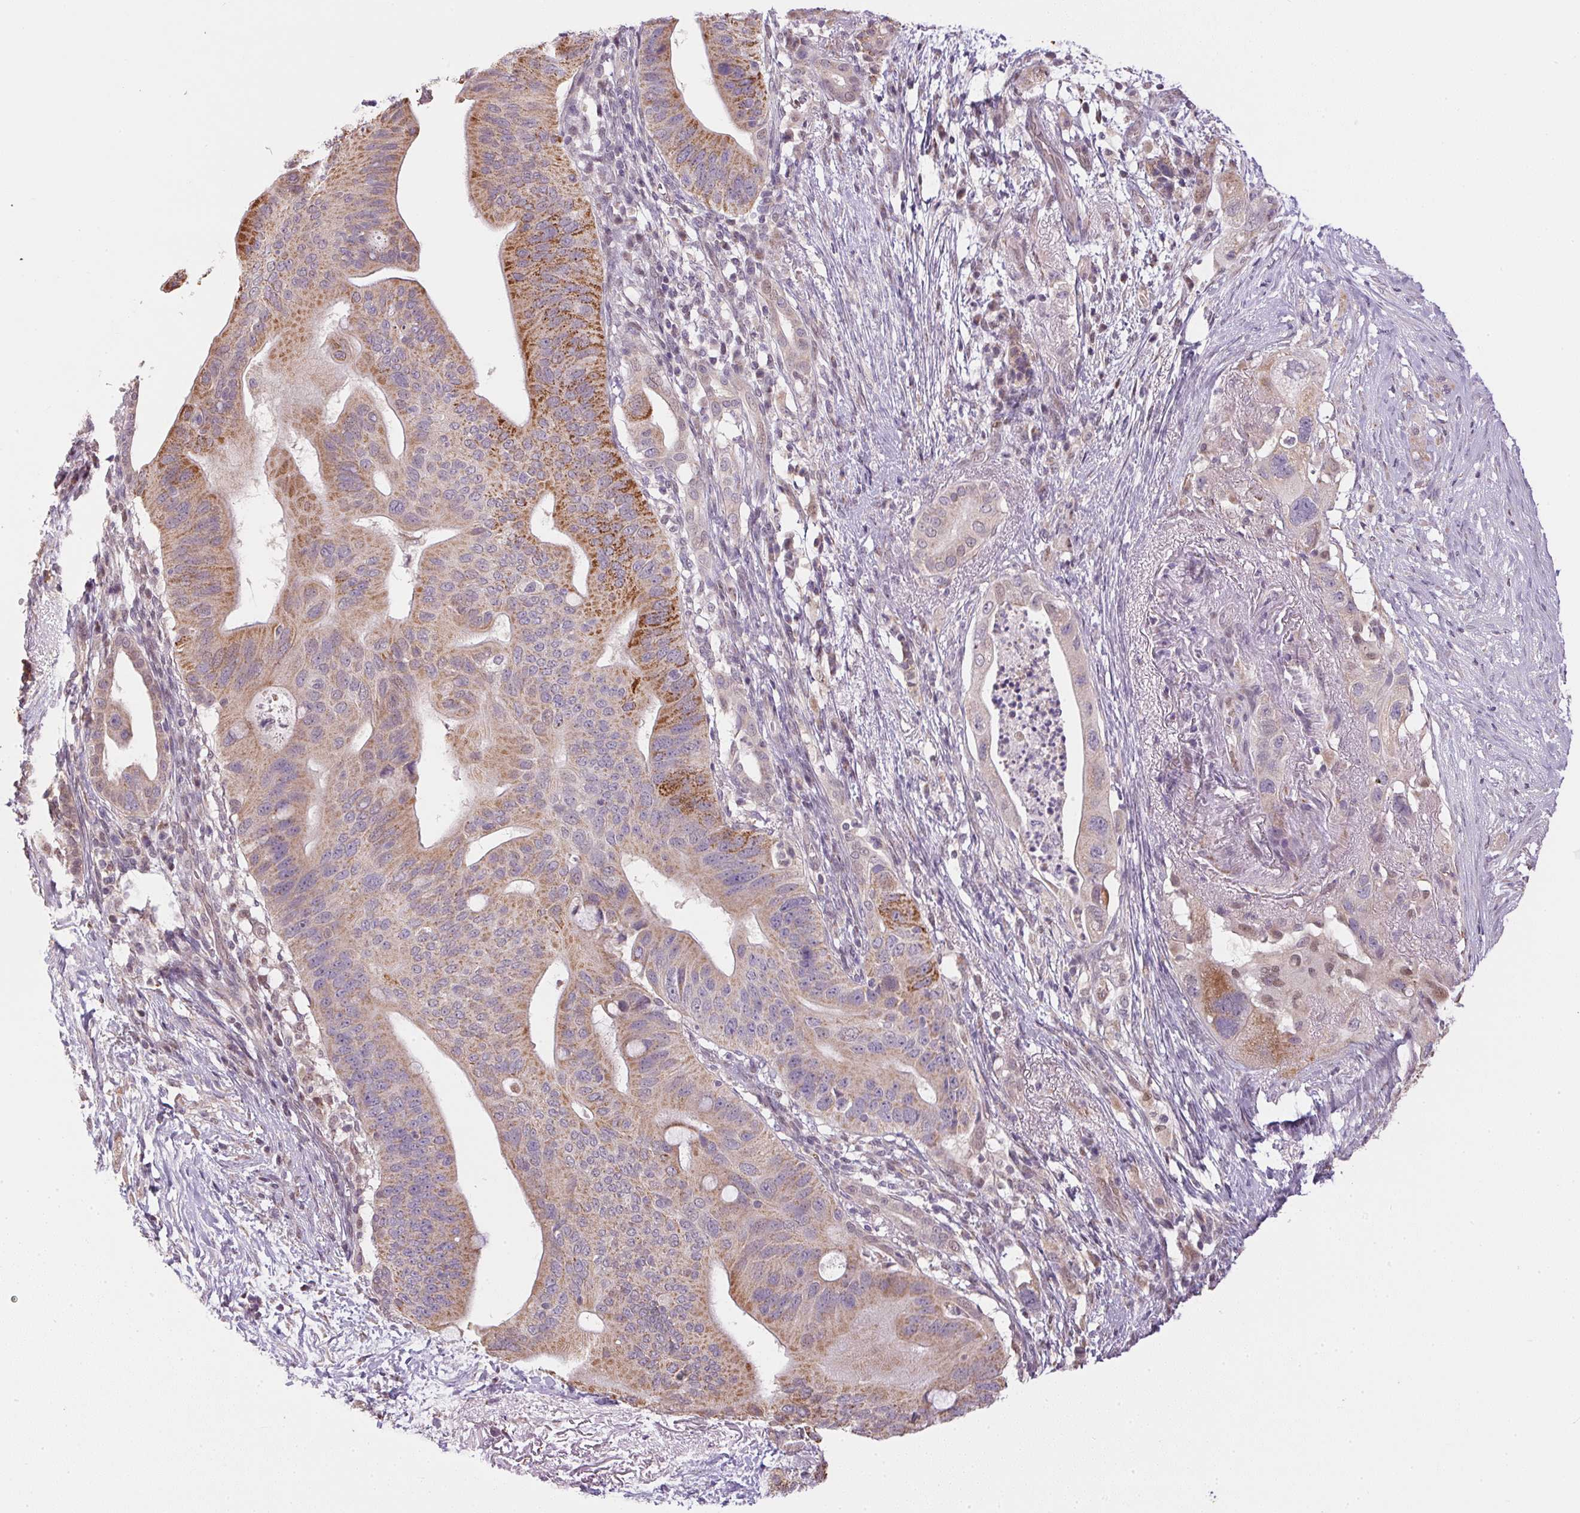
{"staining": {"intensity": "moderate", "quantity": "25%-75%", "location": "cytoplasmic/membranous"}, "tissue": "pancreatic cancer", "cell_type": "Tumor cells", "image_type": "cancer", "snomed": [{"axis": "morphology", "description": "Adenocarcinoma, NOS"}, {"axis": "topography", "description": "Pancreas"}], "caption": "A micrograph of human pancreatic cancer (adenocarcinoma) stained for a protein displays moderate cytoplasmic/membranous brown staining in tumor cells.", "gene": "SC5D", "patient": {"sex": "female", "age": 72}}